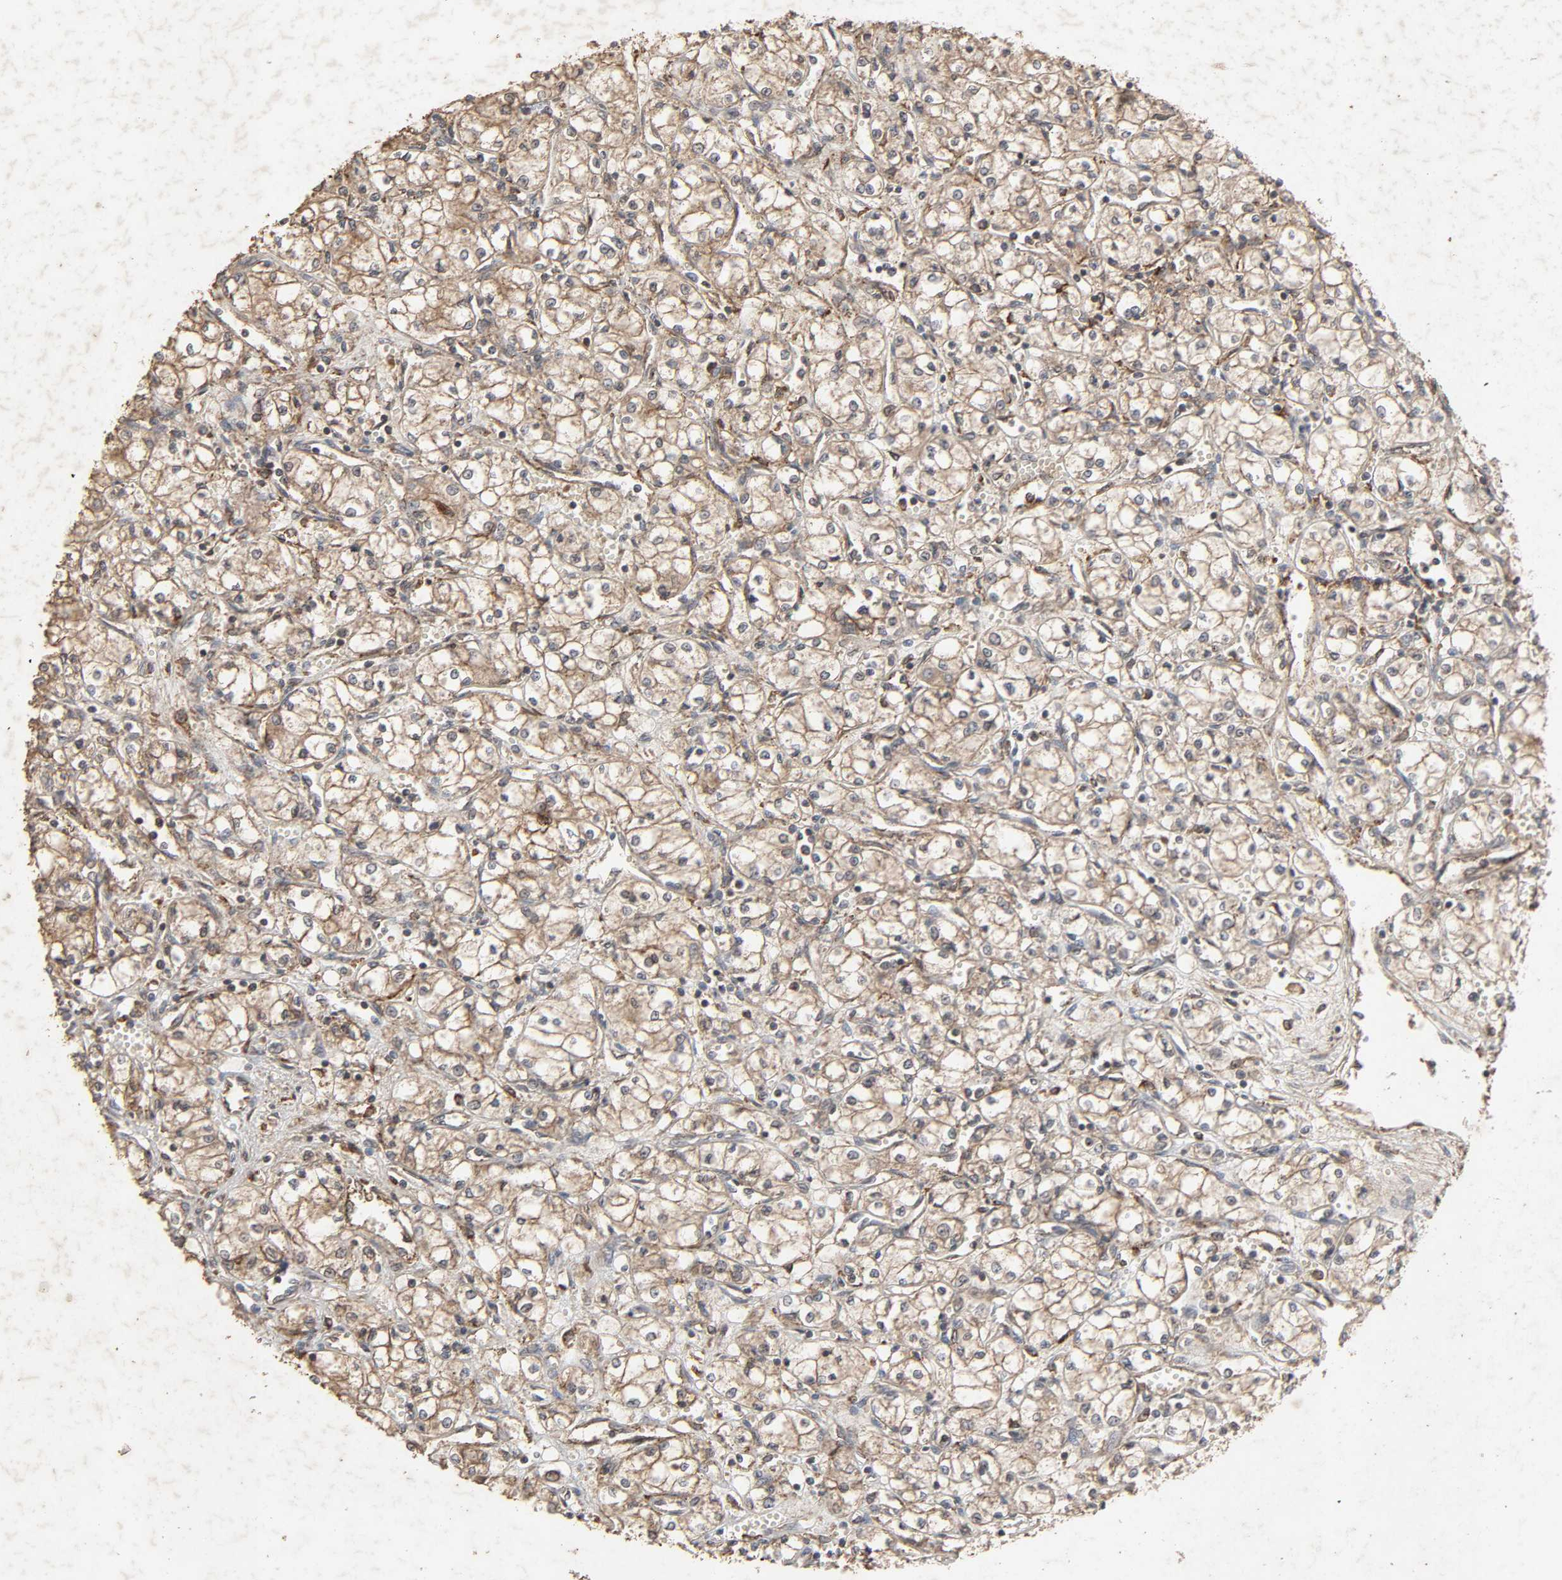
{"staining": {"intensity": "weak", "quantity": "25%-75%", "location": "cytoplasmic/membranous"}, "tissue": "renal cancer", "cell_type": "Tumor cells", "image_type": "cancer", "snomed": [{"axis": "morphology", "description": "Normal tissue, NOS"}, {"axis": "morphology", "description": "Adenocarcinoma, NOS"}, {"axis": "topography", "description": "Kidney"}], "caption": "Renal cancer stained with immunohistochemistry (IHC) exhibits weak cytoplasmic/membranous expression in approximately 25%-75% of tumor cells.", "gene": "ADCY4", "patient": {"sex": "male", "age": 59}}